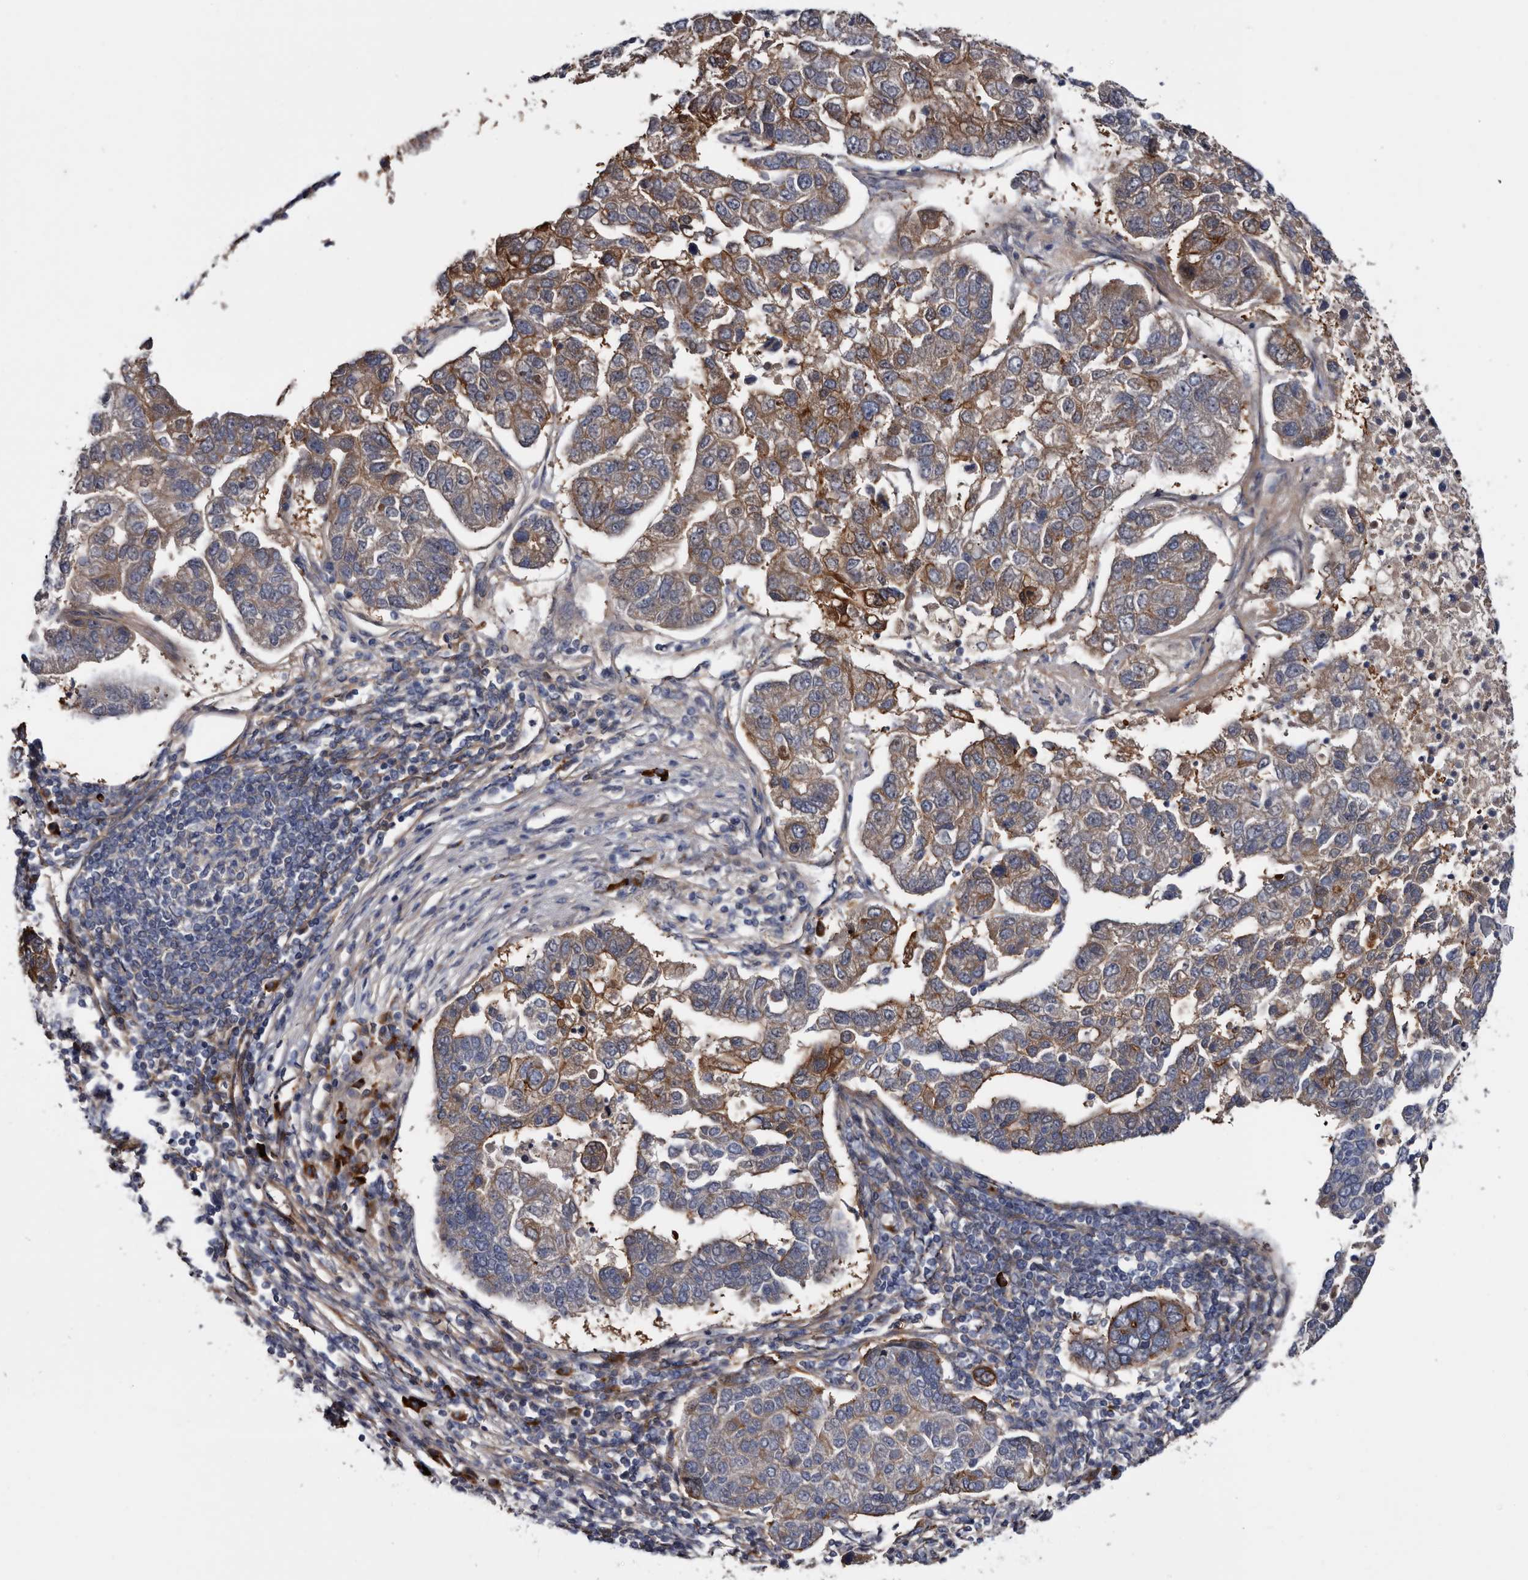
{"staining": {"intensity": "moderate", "quantity": "25%-75%", "location": "cytoplasmic/membranous"}, "tissue": "pancreatic cancer", "cell_type": "Tumor cells", "image_type": "cancer", "snomed": [{"axis": "morphology", "description": "Adenocarcinoma, NOS"}, {"axis": "topography", "description": "Pancreas"}], "caption": "A high-resolution histopathology image shows immunohistochemistry staining of pancreatic adenocarcinoma, which exhibits moderate cytoplasmic/membranous expression in about 25%-75% of tumor cells.", "gene": "TSPAN17", "patient": {"sex": "female", "age": 61}}